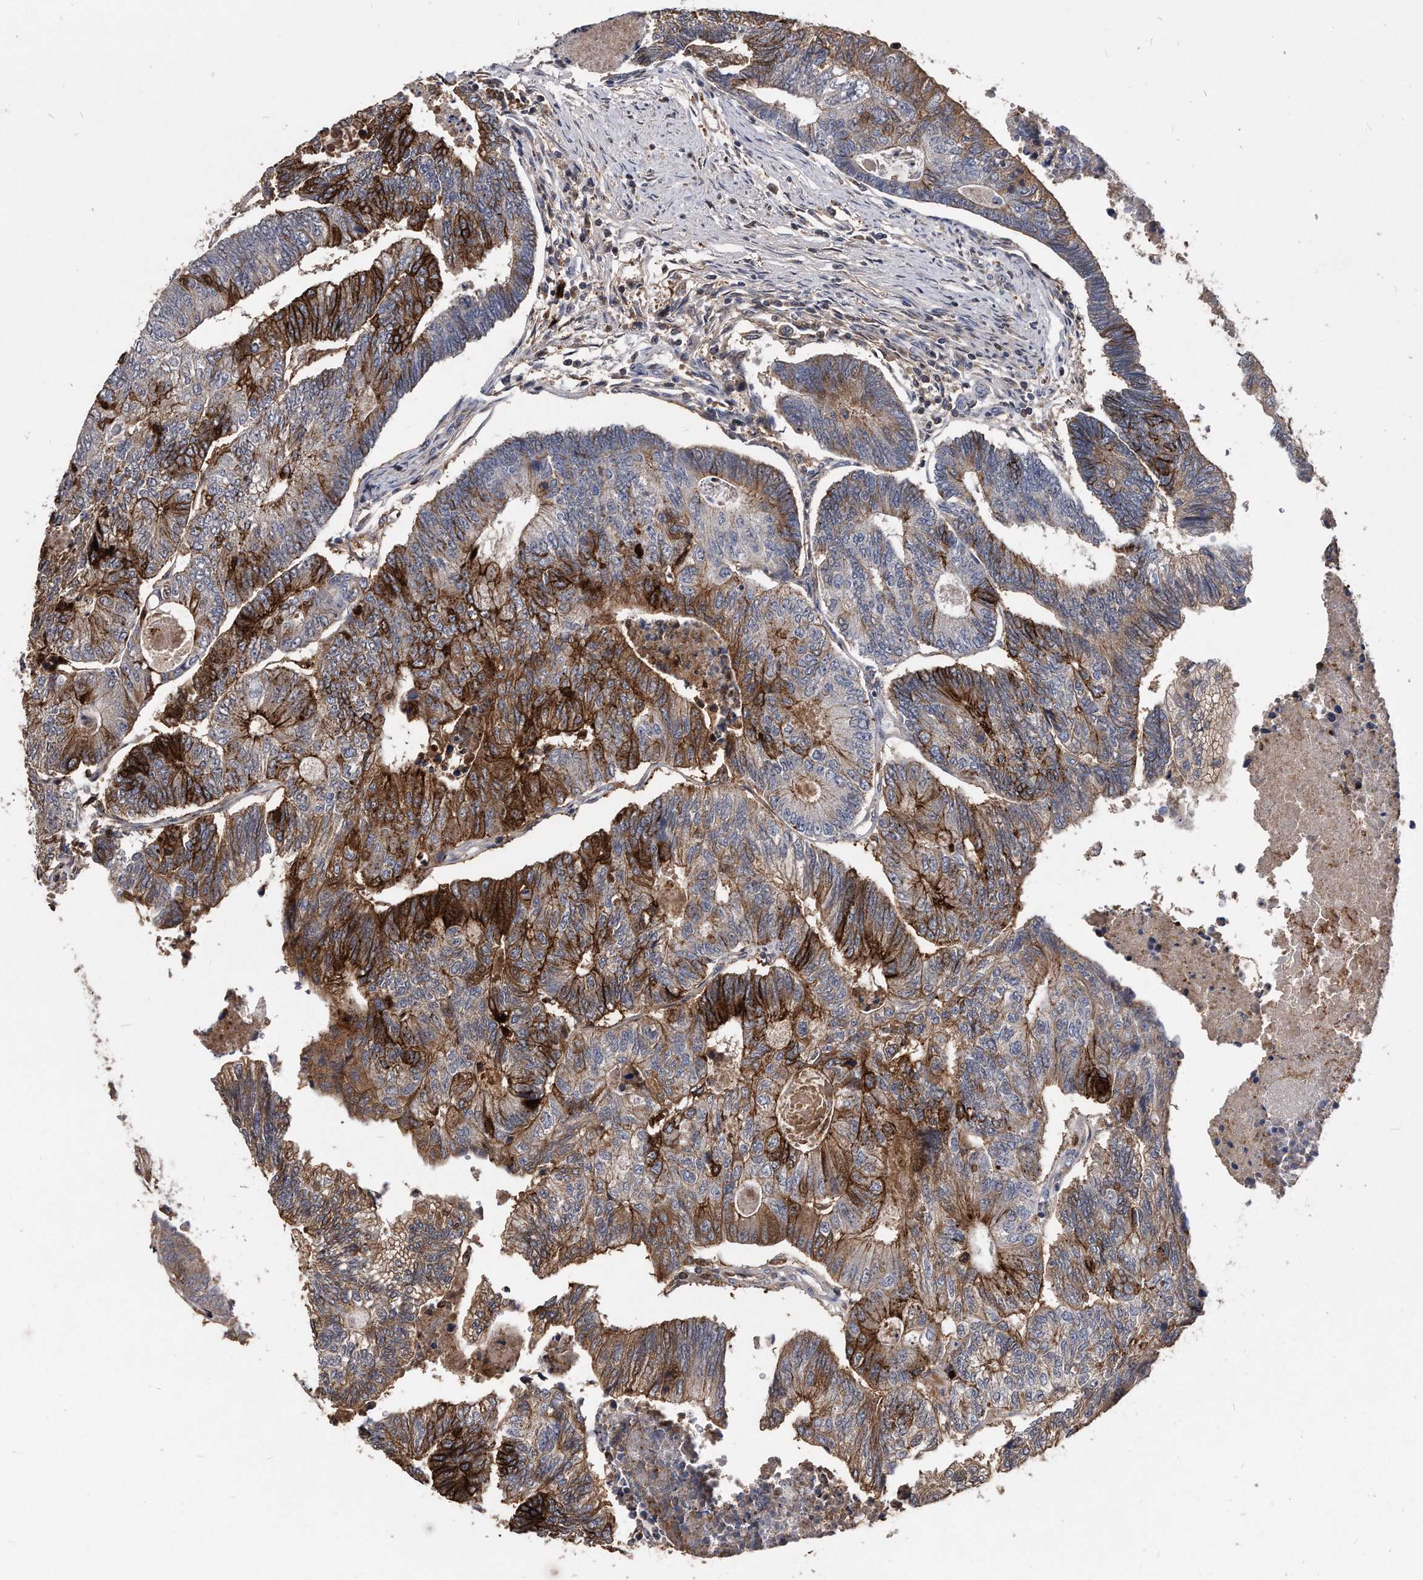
{"staining": {"intensity": "strong", "quantity": "25%-75%", "location": "cytoplasmic/membranous"}, "tissue": "colorectal cancer", "cell_type": "Tumor cells", "image_type": "cancer", "snomed": [{"axis": "morphology", "description": "Adenocarcinoma, NOS"}, {"axis": "topography", "description": "Colon"}], "caption": "High-magnification brightfield microscopy of colorectal cancer stained with DAB (brown) and counterstained with hematoxylin (blue). tumor cells exhibit strong cytoplasmic/membranous staining is identified in approximately25%-75% of cells. (brown staining indicates protein expression, while blue staining denotes nuclei).", "gene": "IL20RA", "patient": {"sex": "female", "age": 67}}